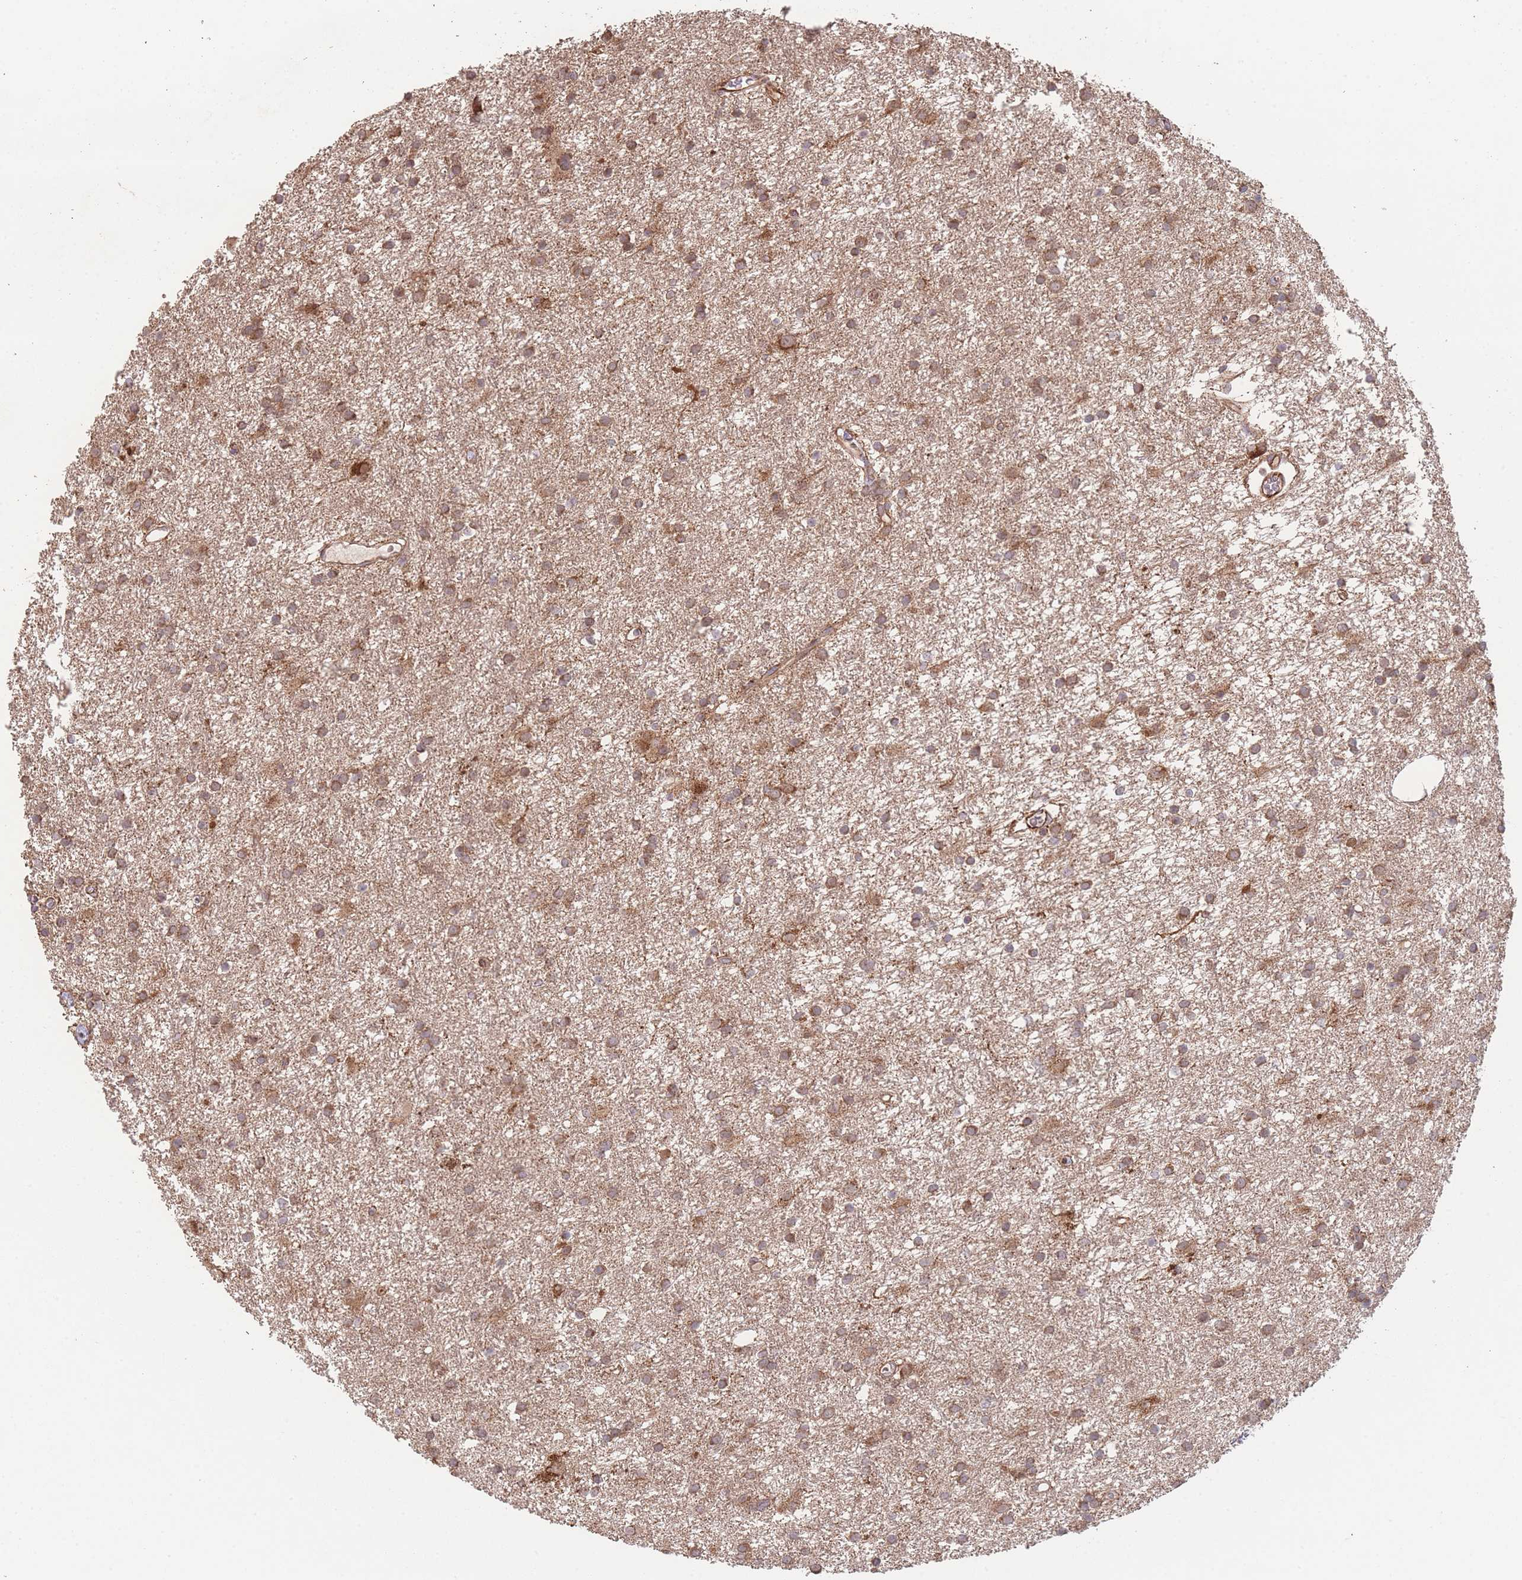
{"staining": {"intensity": "moderate", "quantity": ">75%", "location": "cytoplasmic/membranous"}, "tissue": "glioma", "cell_type": "Tumor cells", "image_type": "cancer", "snomed": [{"axis": "morphology", "description": "Glioma, malignant, High grade"}, {"axis": "topography", "description": "Brain"}], "caption": "Moderate cytoplasmic/membranous positivity for a protein is identified in approximately >75% of tumor cells of glioma using IHC.", "gene": "PXMP4", "patient": {"sex": "female", "age": 50}}